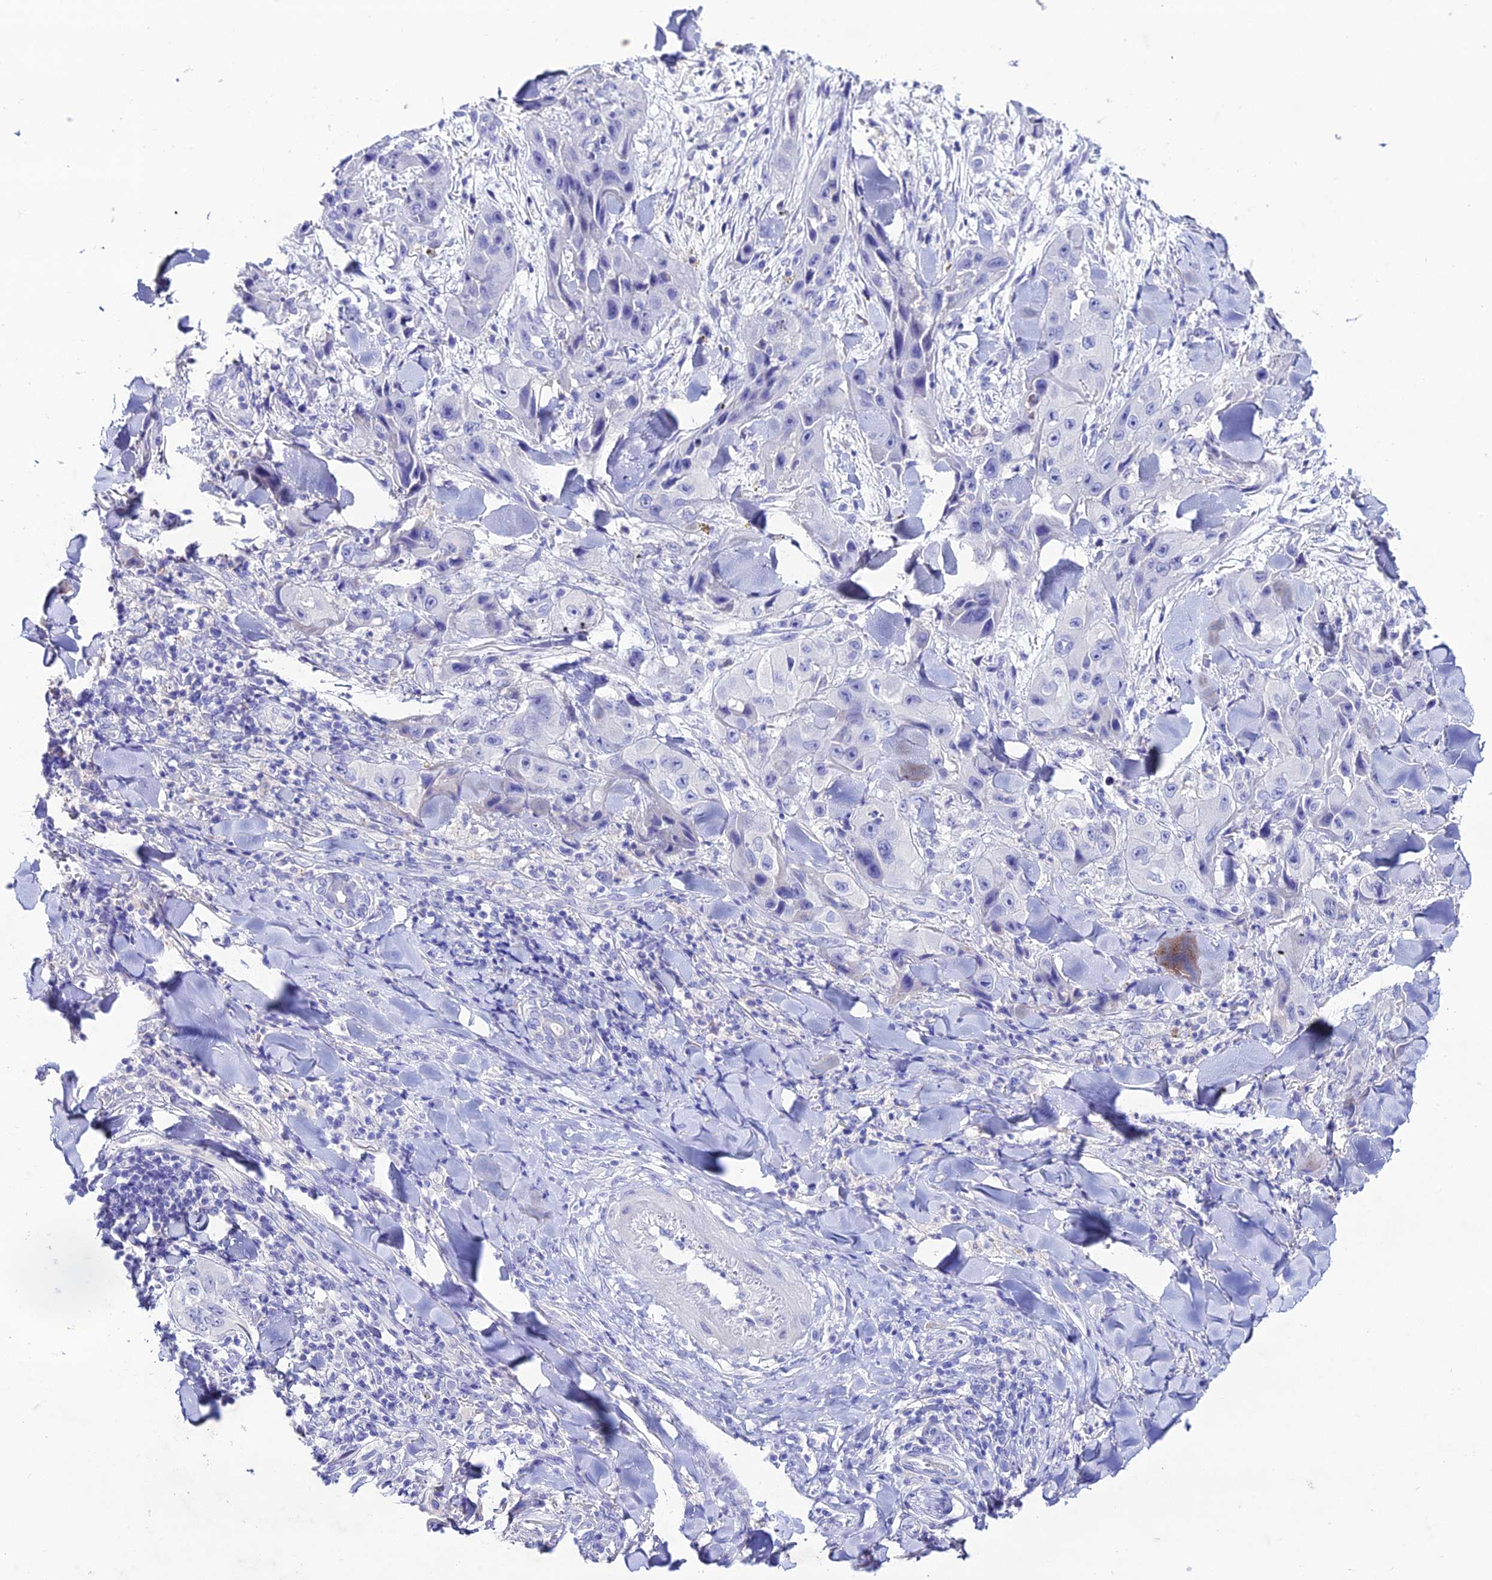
{"staining": {"intensity": "negative", "quantity": "none", "location": "none"}, "tissue": "skin cancer", "cell_type": "Tumor cells", "image_type": "cancer", "snomed": [{"axis": "morphology", "description": "Squamous cell carcinoma, NOS"}, {"axis": "topography", "description": "Skin"}, {"axis": "topography", "description": "Subcutis"}], "caption": "Tumor cells are negative for brown protein staining in squamous cell carcinoma (skin).", "gene": "NLRP6", "patient": {"sex": "male", "age": 73}}